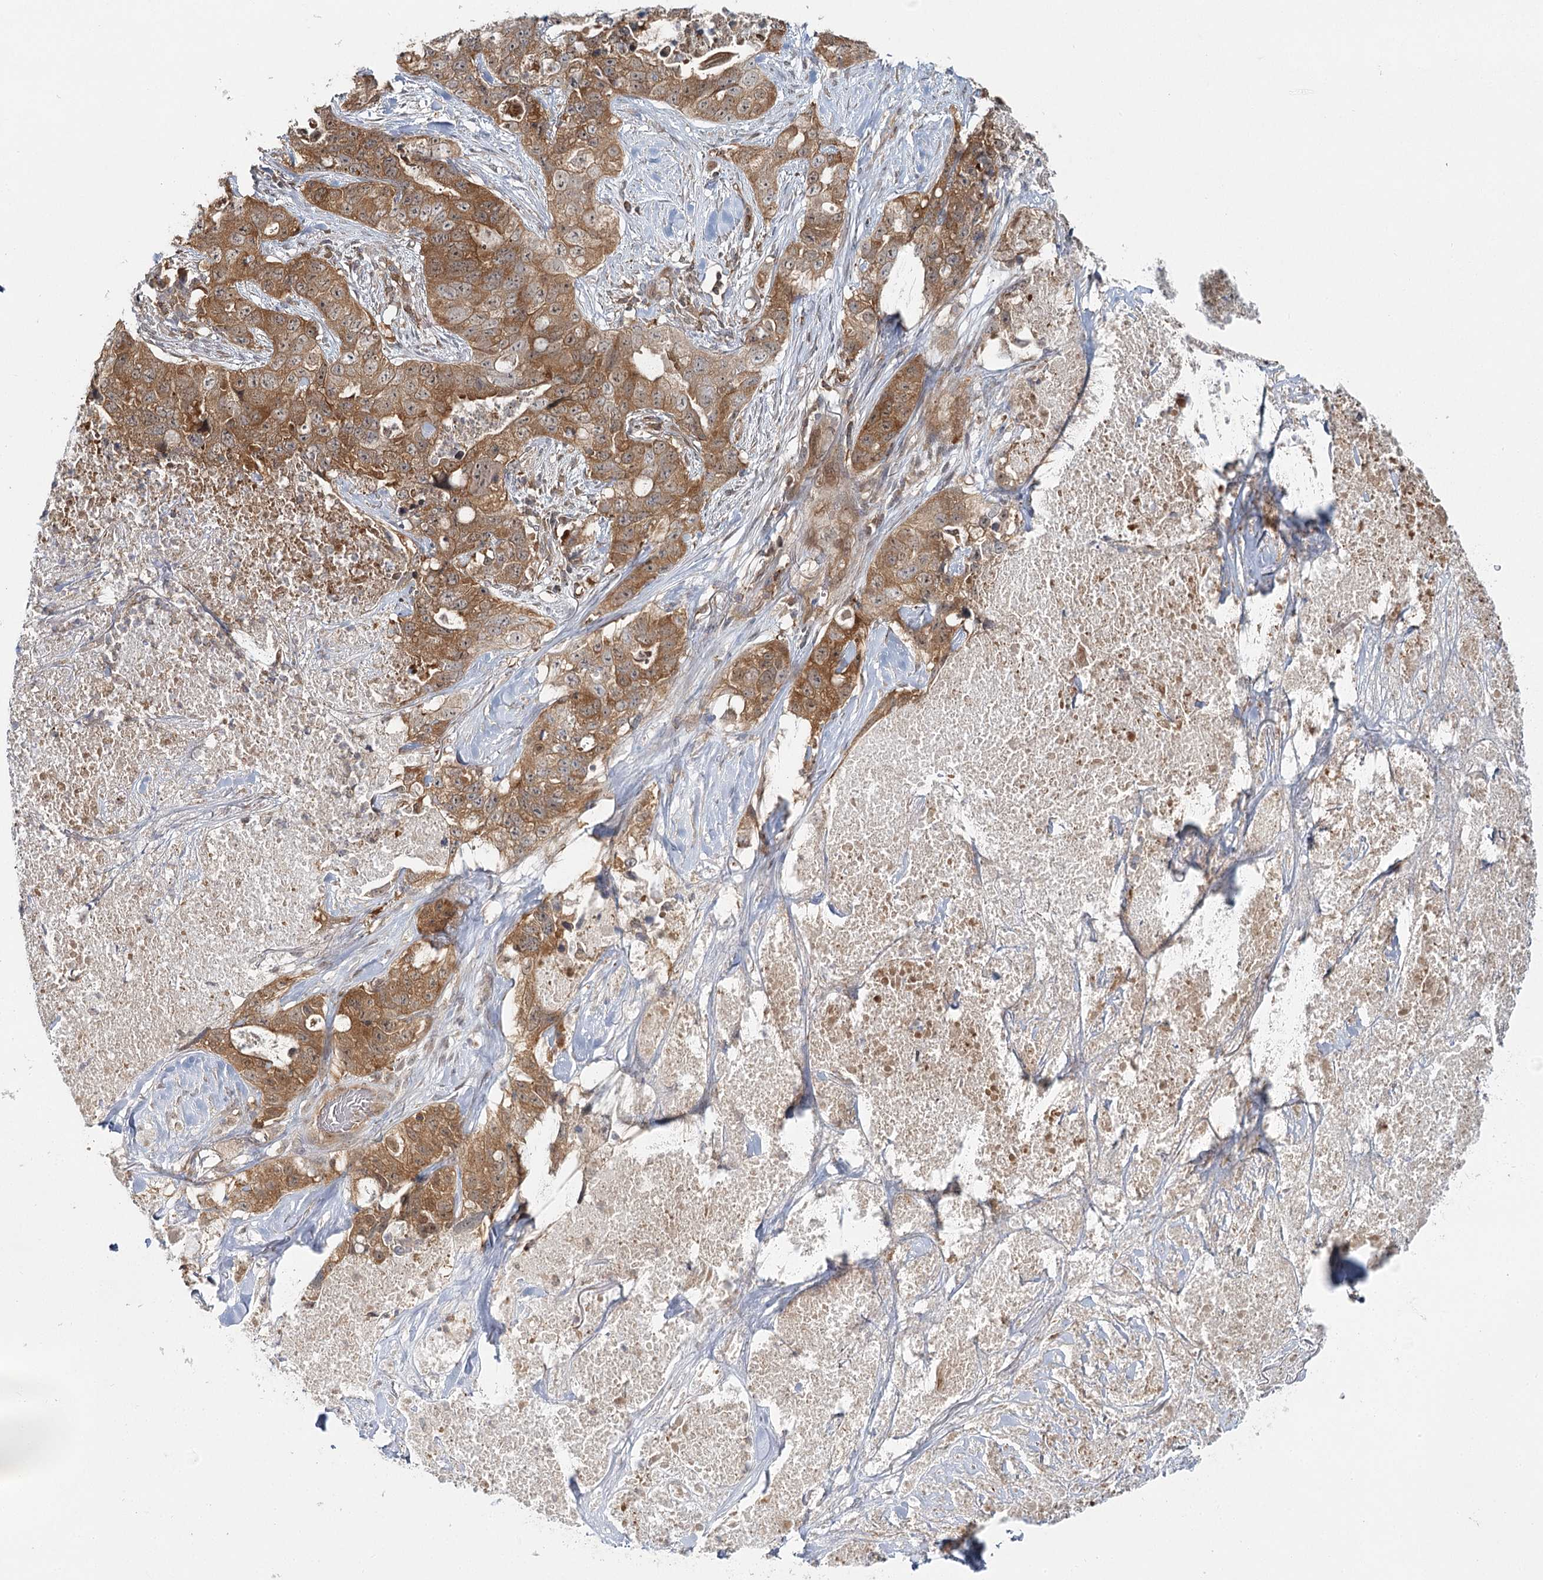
{"staining": {"intensity": "moderate", "quantity": ">75%", "location": "cytoplasmic/membranous"}, "tissue": "lung cancer", "cell_type": "Tumor cells", "image_type": "cancer", "snomed": [{"axis": "morphology", "description": "Adenocarcinoma, NOS"}, {"axis": "topography", "description": "Lung"}], "caption": "This is a micrograph of immunohistochemistry (IHC) staining of adenocarcinoma (lung), which shows moderate positivity in the cytoplasmic/membranous of tumor cells.", "gene": "FAM120B", "patient": {"sex": "female", "age": 51}}